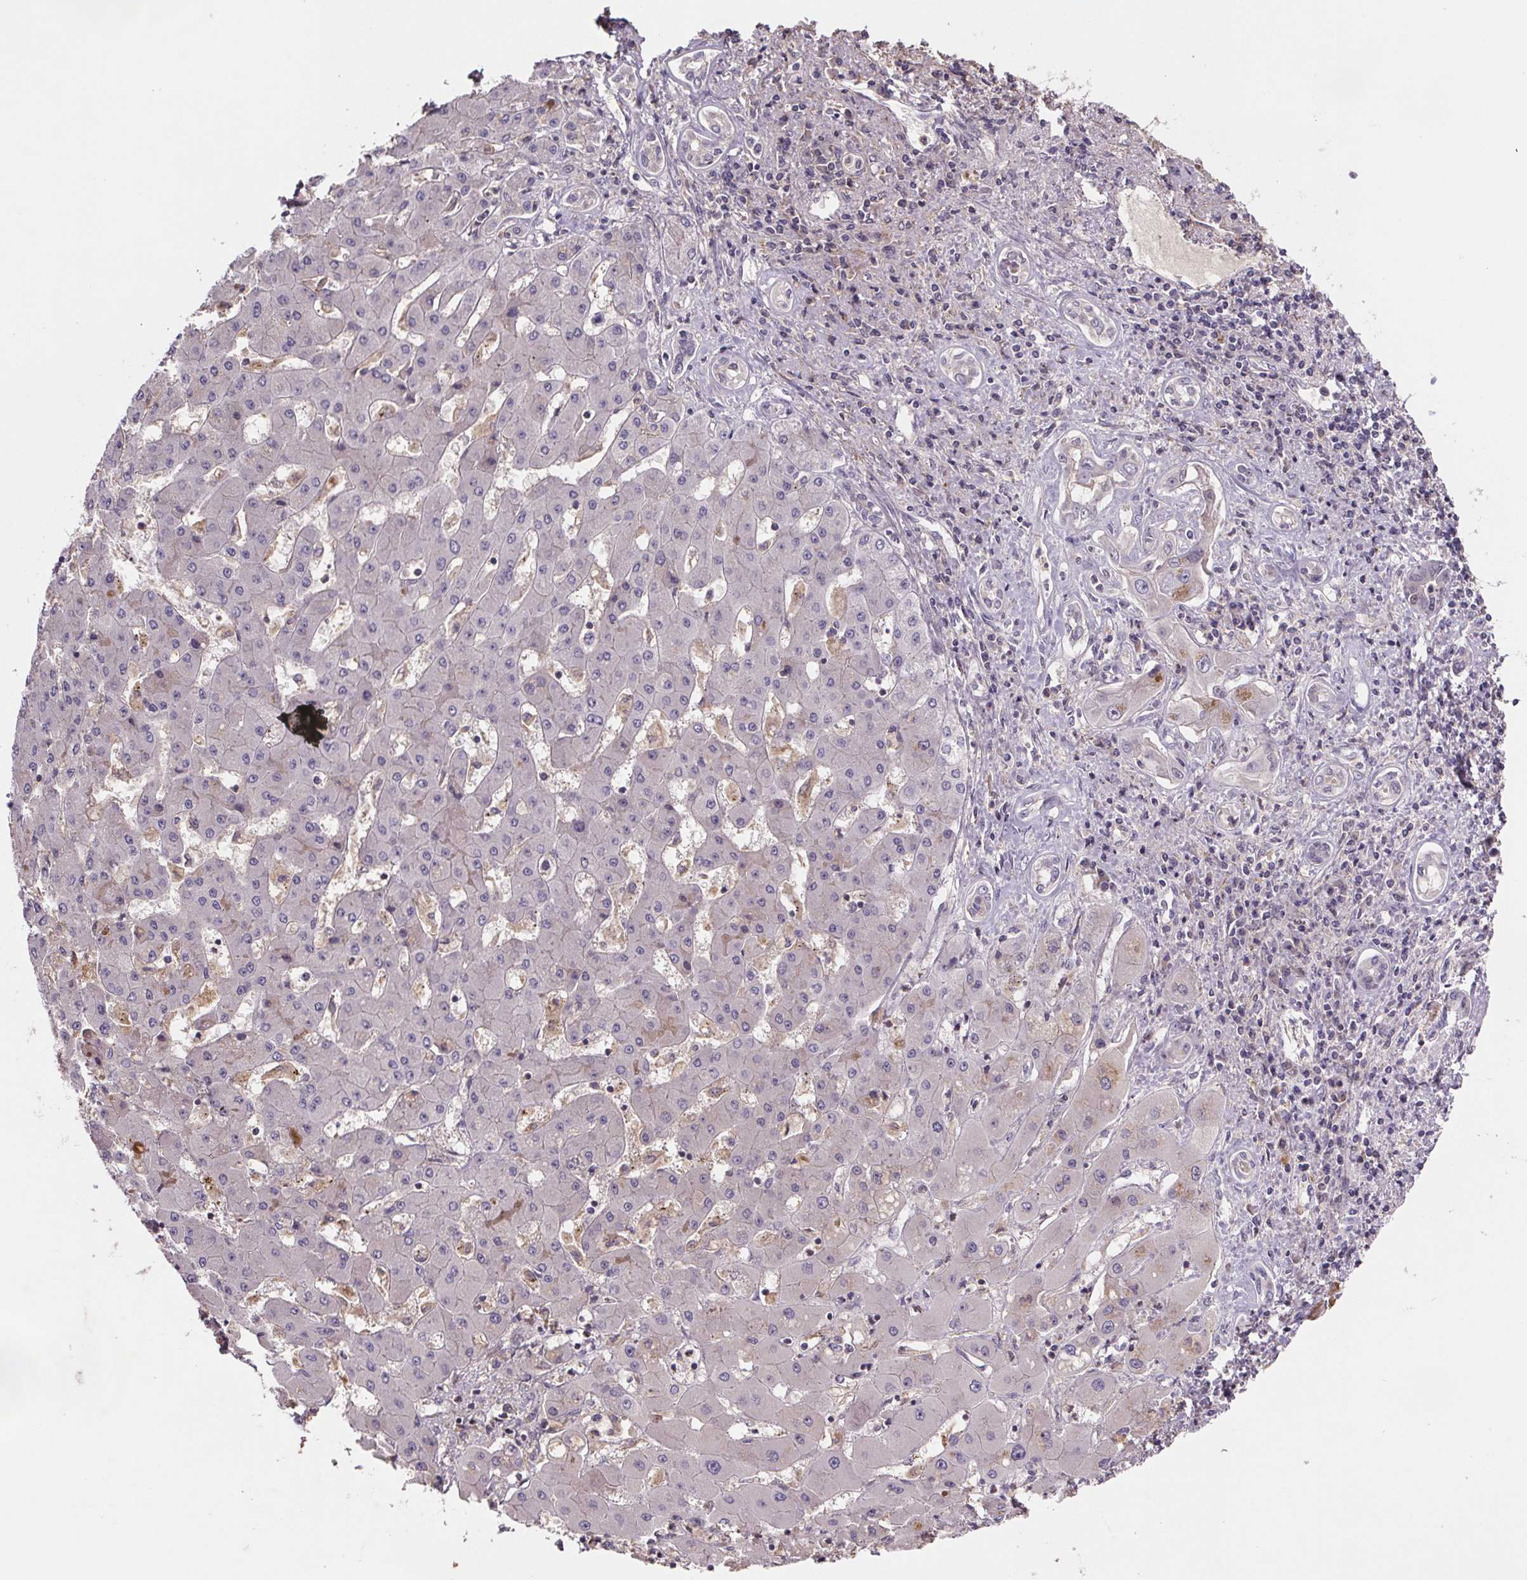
{"staining": {"intensity": "negative", "quantity": "none", "location": "none"}, "tissue": "liver cancer", "cell_type": "Tumor cells", "image_type": "cancer", "snomed": [{"axis": "morphology", "description": "Cholangiocarcinoma"}, {"axis": "topography", "description": "Liver"}], "caption": "Immunohistochemistry (IHC) histopathology image of cholangiocarcinoma (liver) stained for a protein (brown), which reveals no staining in tumor cells.", "gene": "CLN3", "patient": {"sex": "male", "age": 67}}